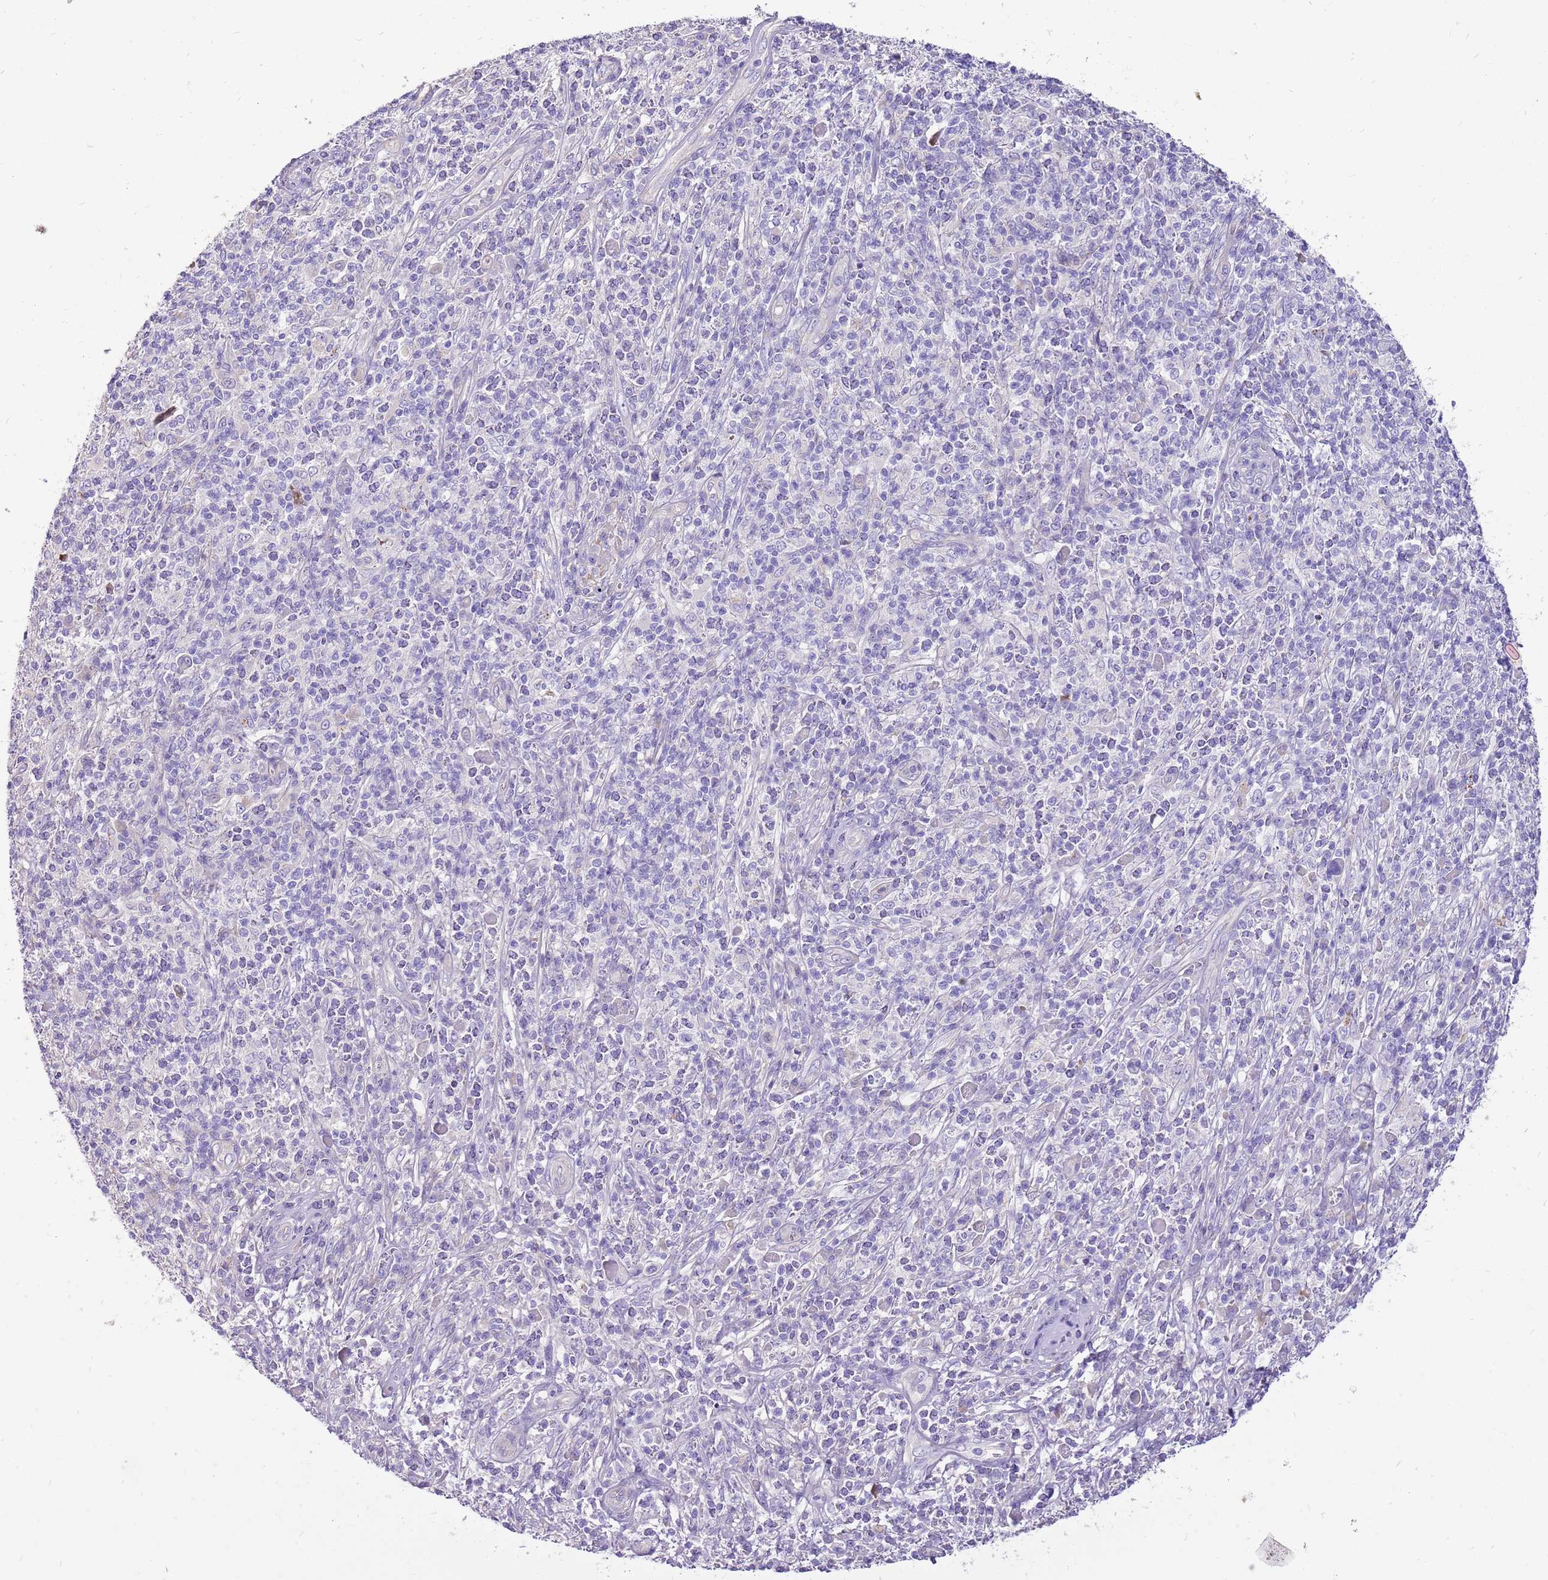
{"staining": {"intensity": "negative", "quantity": "none", "location": "none"}, "tissue": "melanoma", "cell_type": "Tumor cells", "image_type": "cancer", "snomed": [{"axis": "morphology", "description": "Malignant melanoma, NOS"}, {"axis": "topography", "description": "Skin"}], "caption": "There is no significant positivity in tumor cells of melanoma.", "gene": "NTN4", "patient": {"sex": "male", "age": 66}}